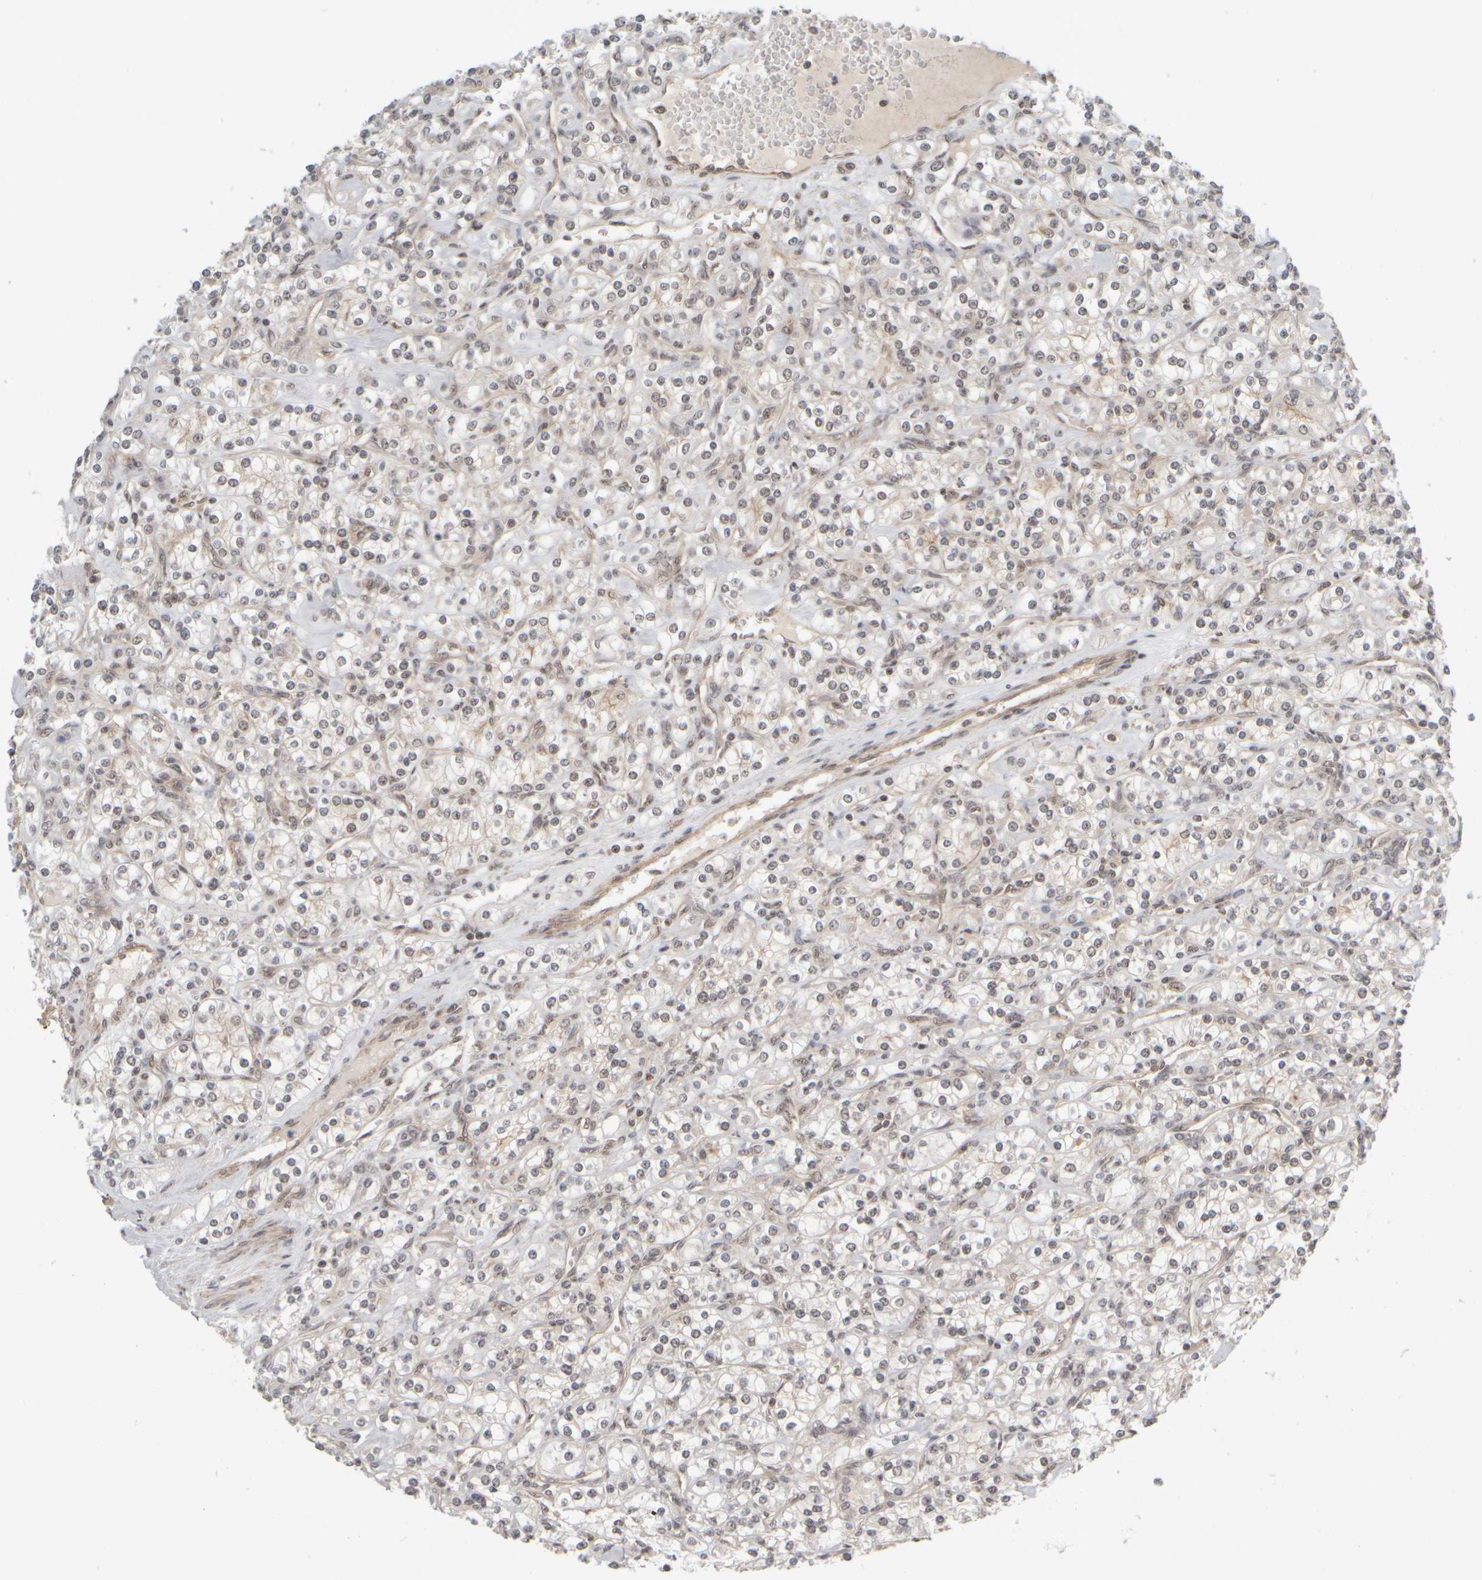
{"staining": {"intensity": "negative", "quantity": "none", "location": "none"}, "tissue": "renal cancer", "cell_type": "Tumor cells", "image_type": "cancer", "snomed": [{"axis": "morphology", "description": "Adenocarcinoma, NOS"}, {"axis": "topography", "description": "Kidney"}], "caption": "This photomicrograph is of renal cancer stained with immunohistochemistry (IHC) to label a protein in brown with the nuclei are counter-stained blue. There is no expression in tumor cells.", "gene": "SYNRG", "patient": {"sex": "male", "age": 77}}